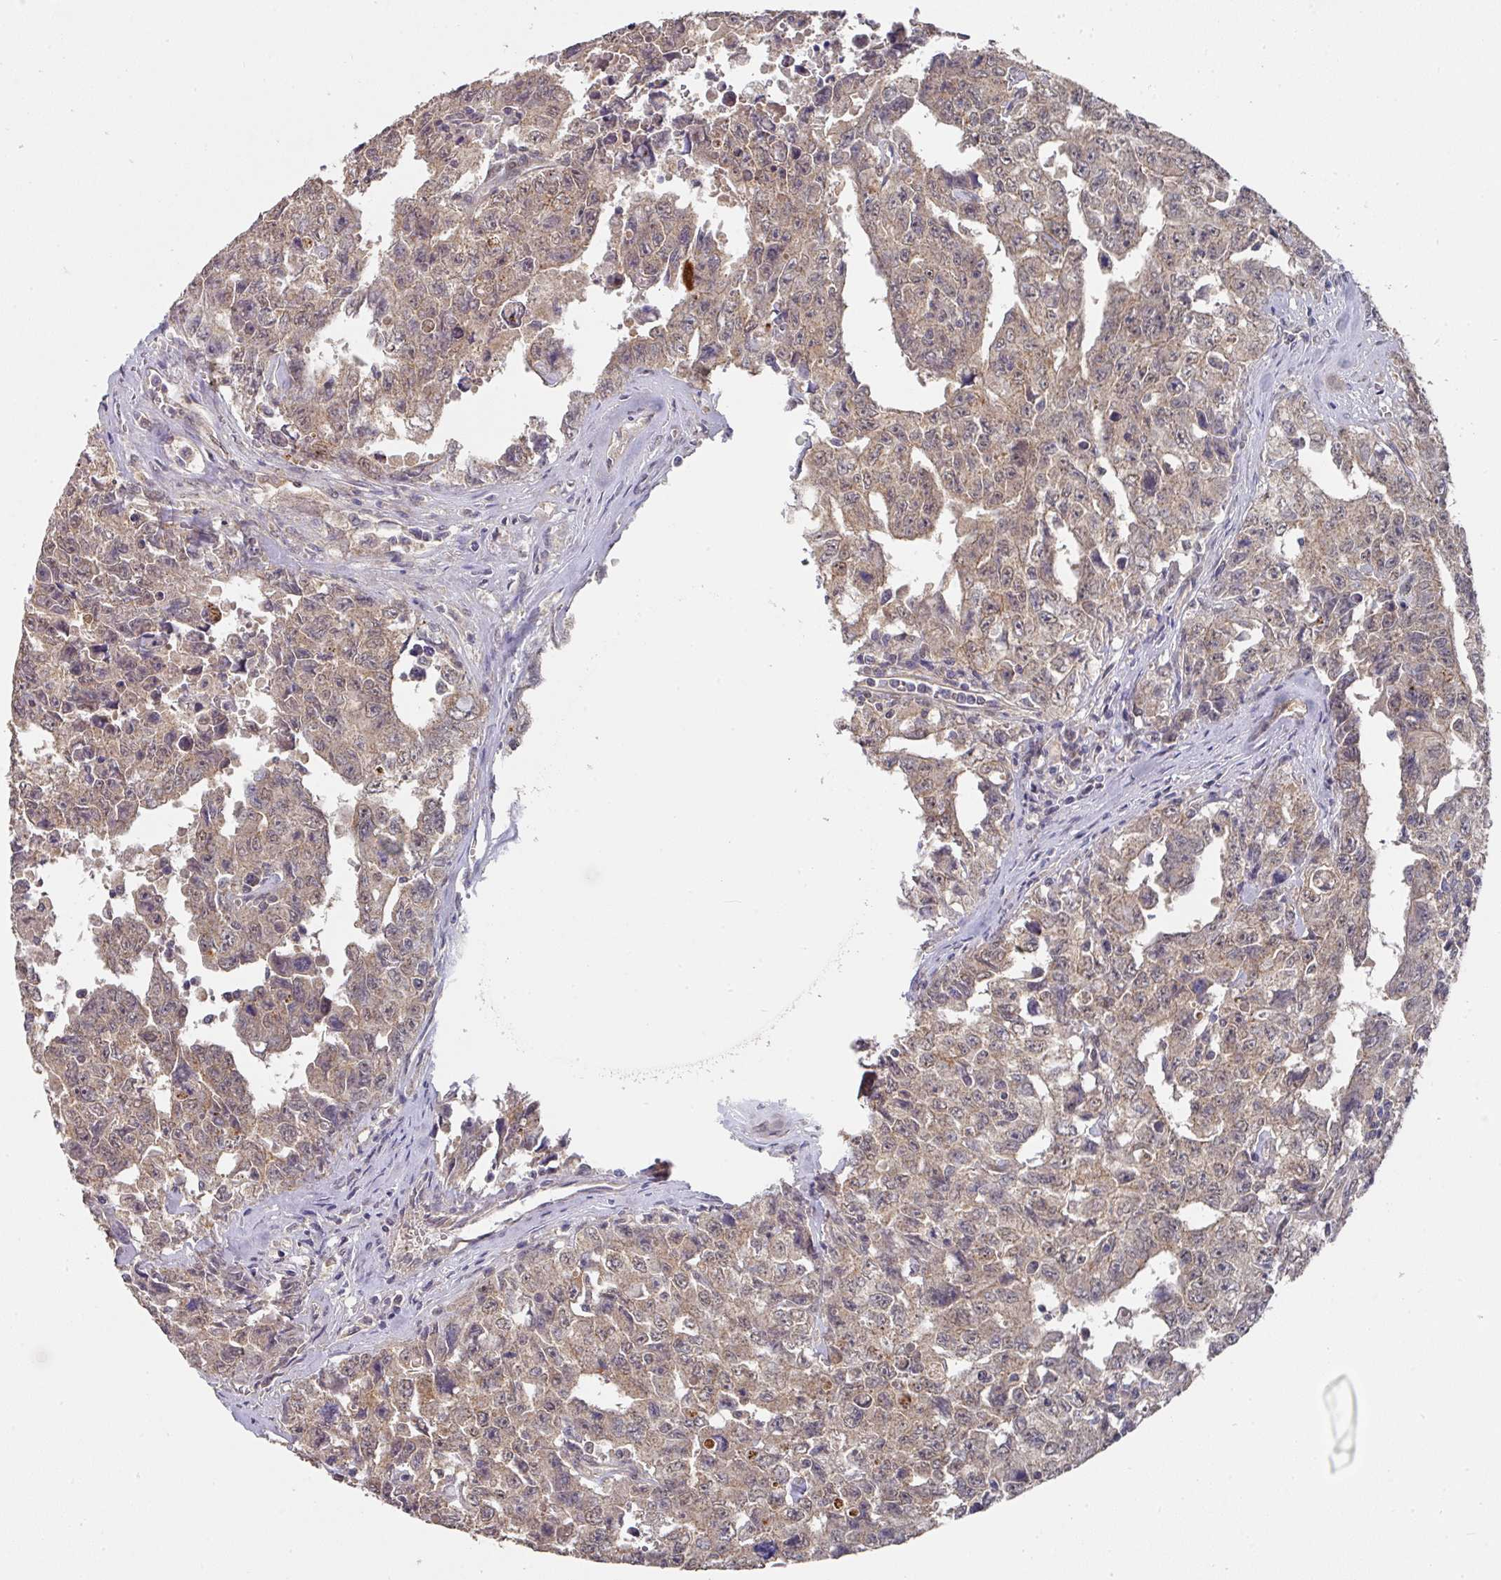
{"staining": {"intensity": "weak", "quantity": "25%-75%", "location": "cytoplasmic/membranous"}, "tissue": "testis cancer", "cell_type": "Tumor cells", "image_type": "cancer", "snomed": [{"axis": "morphology", "description": "Carcinoma, Embryonal, NOS"}, {"axis": "topography", "description": "Testis"}], "caption": "Immunohistochemistry (DAB (3,3'-diaminobenzidine)) staining of embryonal carcinoma (testis) displays weak cytoplasmic/membranous protein staining in approximately 25%-75% of tumor cells.", "gene": "EXTL3", "patient": {"sex": "male", "age": 24}}